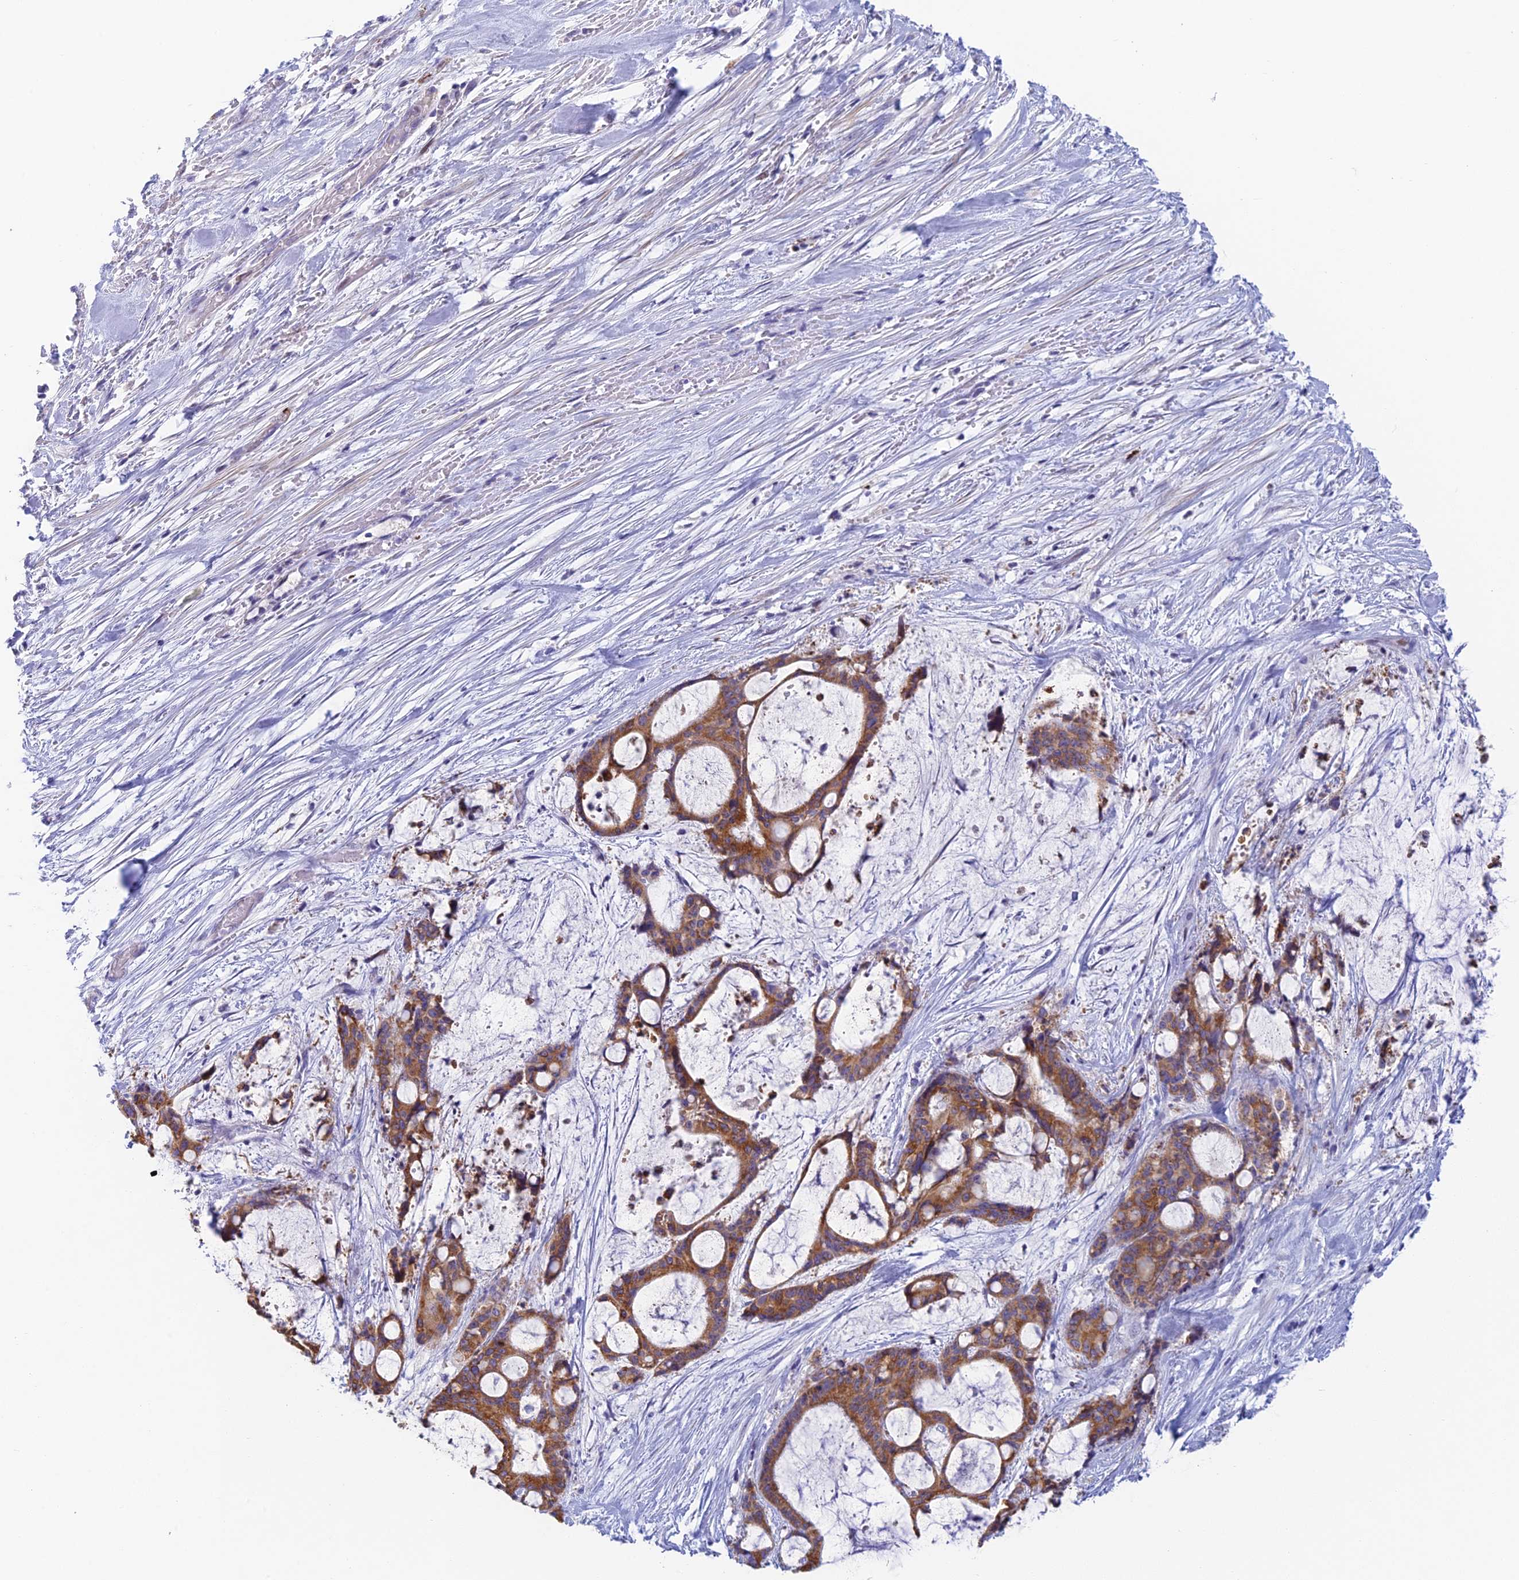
{"staining": {"intensity": "moderate", "quantity": ">75%", "location": "cytoplasmic/membranous"}, "tissue": "liver cancer", "cell_type": "Tumor cells", "image_type": "cancer", "snomed": [{"axis": "morphology", "description": "Normal tissue, NOS"}, {"axis": "morphology", "description": "Cholangiocarcinoma"}, {"axis": "topography", "description": "Liver"}, {"axis": "topography", "description": "Peripheral nerve tissue"}], "caption": "Human liver cancer (cholangiocarcinoma) stained with a protein marker shows moderate staining in tumor cells.", "gene": "REXO5", "patient": {"sex": "female", "age": 73}}